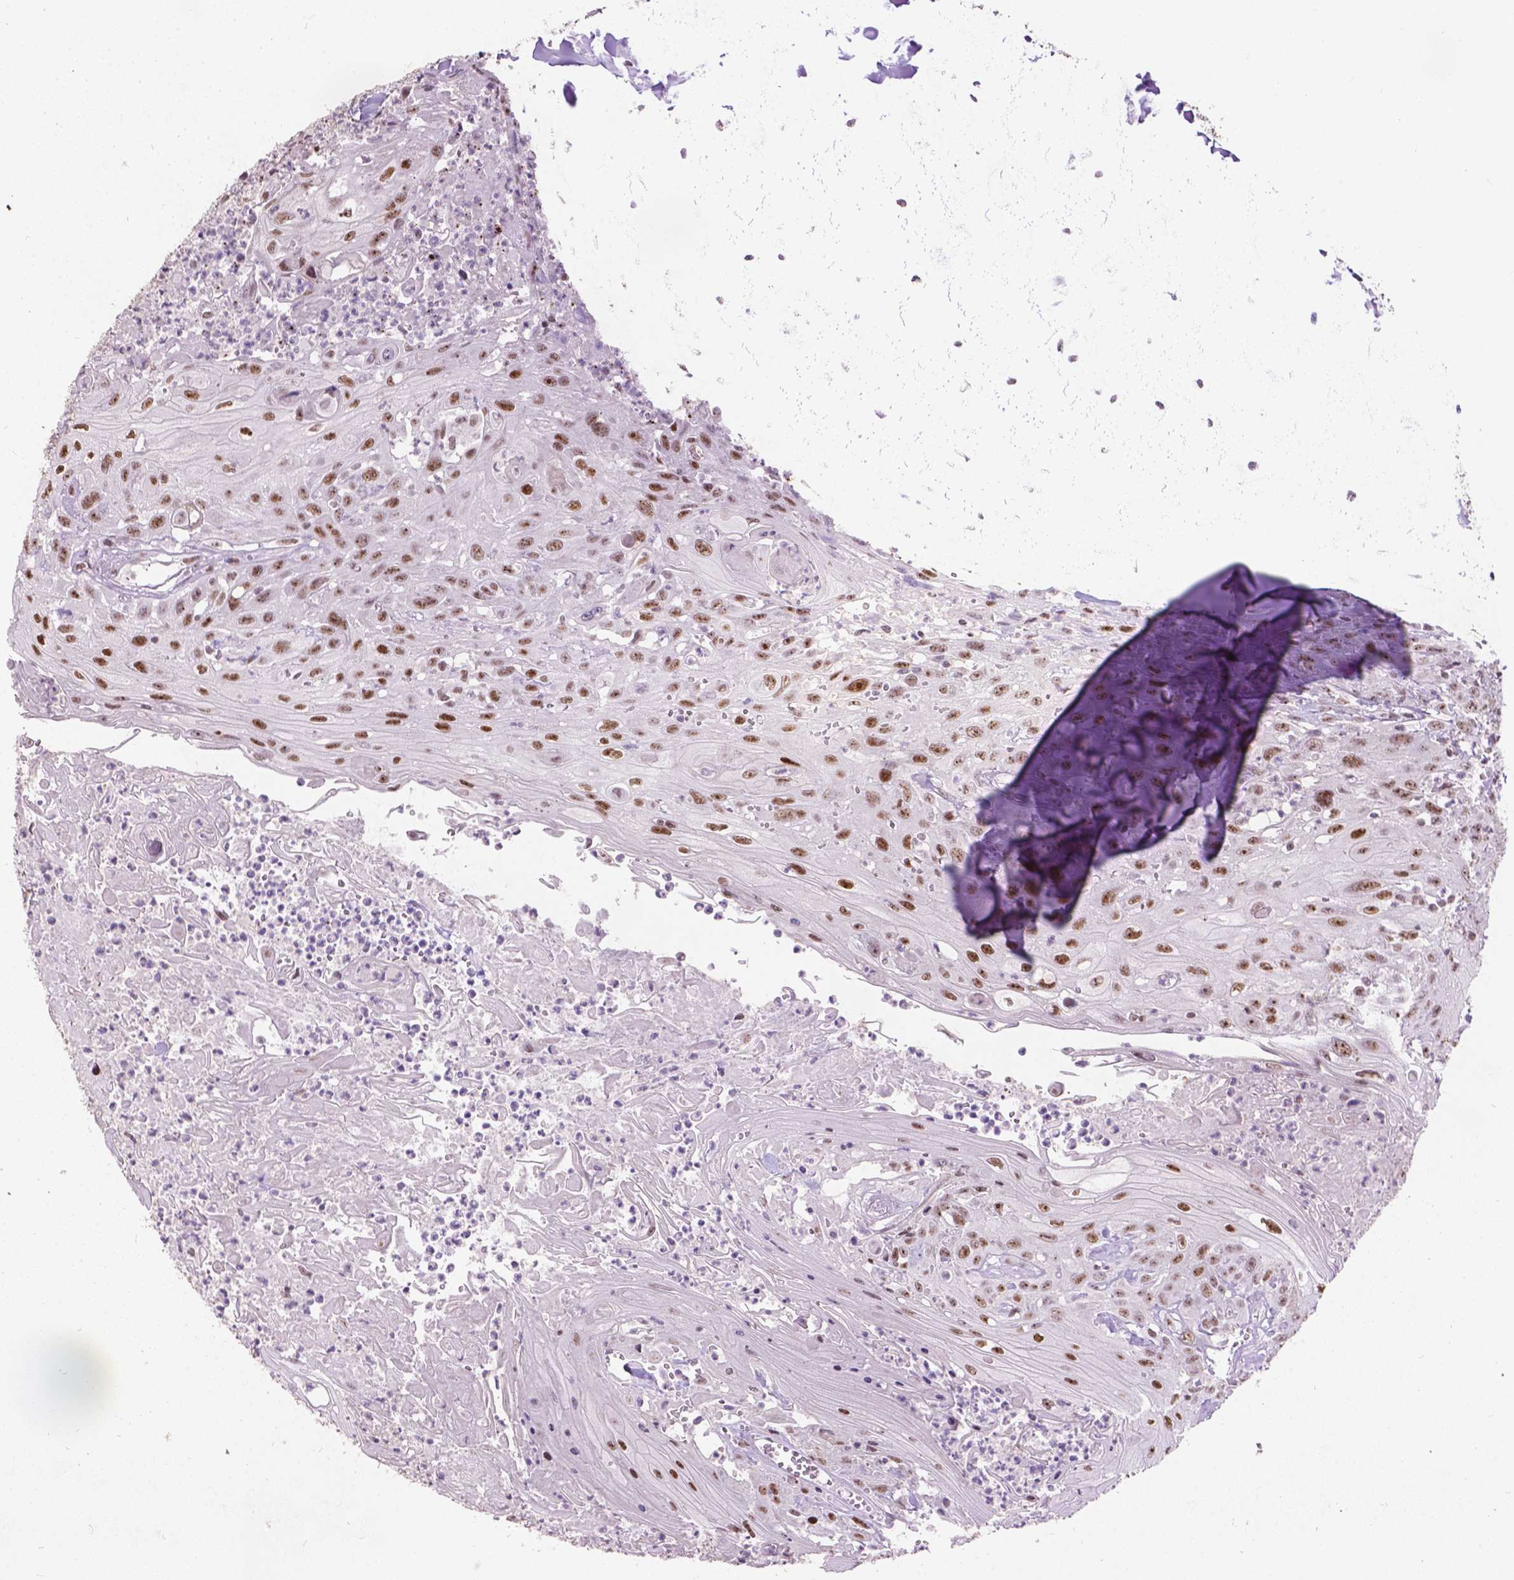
{"staining": {"intensity": "moderate", "quantity": ">75%", "location": "nuclear"}, "tissue": "head and neck cancer", "cell_type": "Tumor cells", "image_type": "cancer", "snomed": [{"axis": "morphology", "description": "Squamous cell carcinoma, NOS"}, {"axis": "topography", "description": "Skin"}, {"axis": "topography", "description": "Head-Neck"}], "caption": "This is an image of IHC staining of head and neck cancer (squamous cell carcinoma), which shows moderate positivity in the nuclear of tumor cells.", "gene": "COIL", "patient": {"sex": "male", "age": 80}}